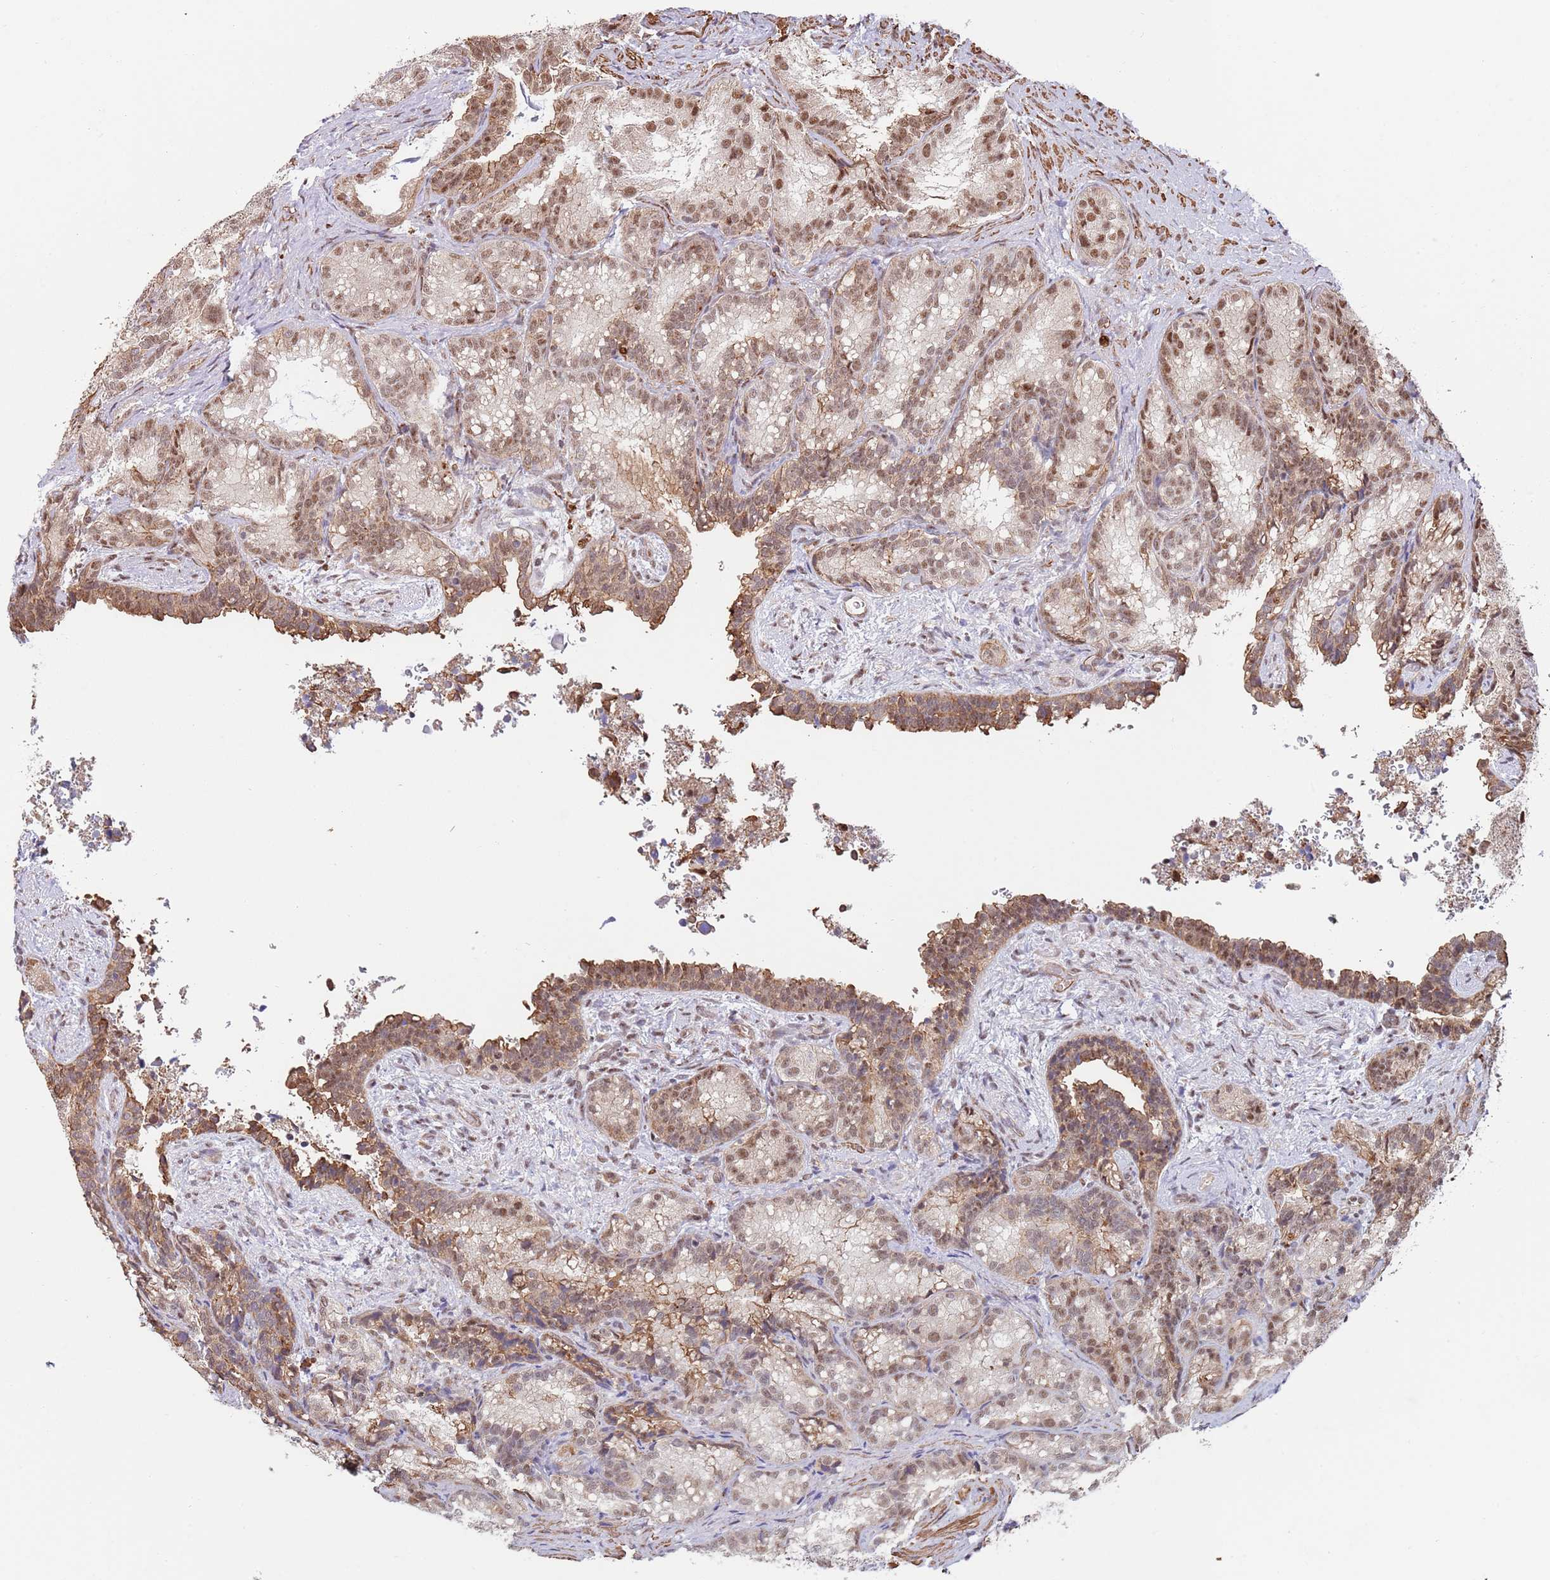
{"staining": {"intensity": "moderate", "quantity": ">75%", "location": "cytoplasmic/membranous,nuclear"}, "tissue": "seminal vesicle", "cell_type": "Glandular cells", "image_type": "normal", "snomed": [{"axis": "morphology", "description": "Normal tissue, NOS"}, {"axis": "topography", "description": "Seminal veicle"}], "caption": "Immunohistochemical staining of normal human seminal vesicle demonstrates medium levels of moderate cytoplasmic/membranous,nuclear staining in approximately >75% of glandular cells.", "gene": "BPNT1", "patient": {"sex": "male", "age": 58}}